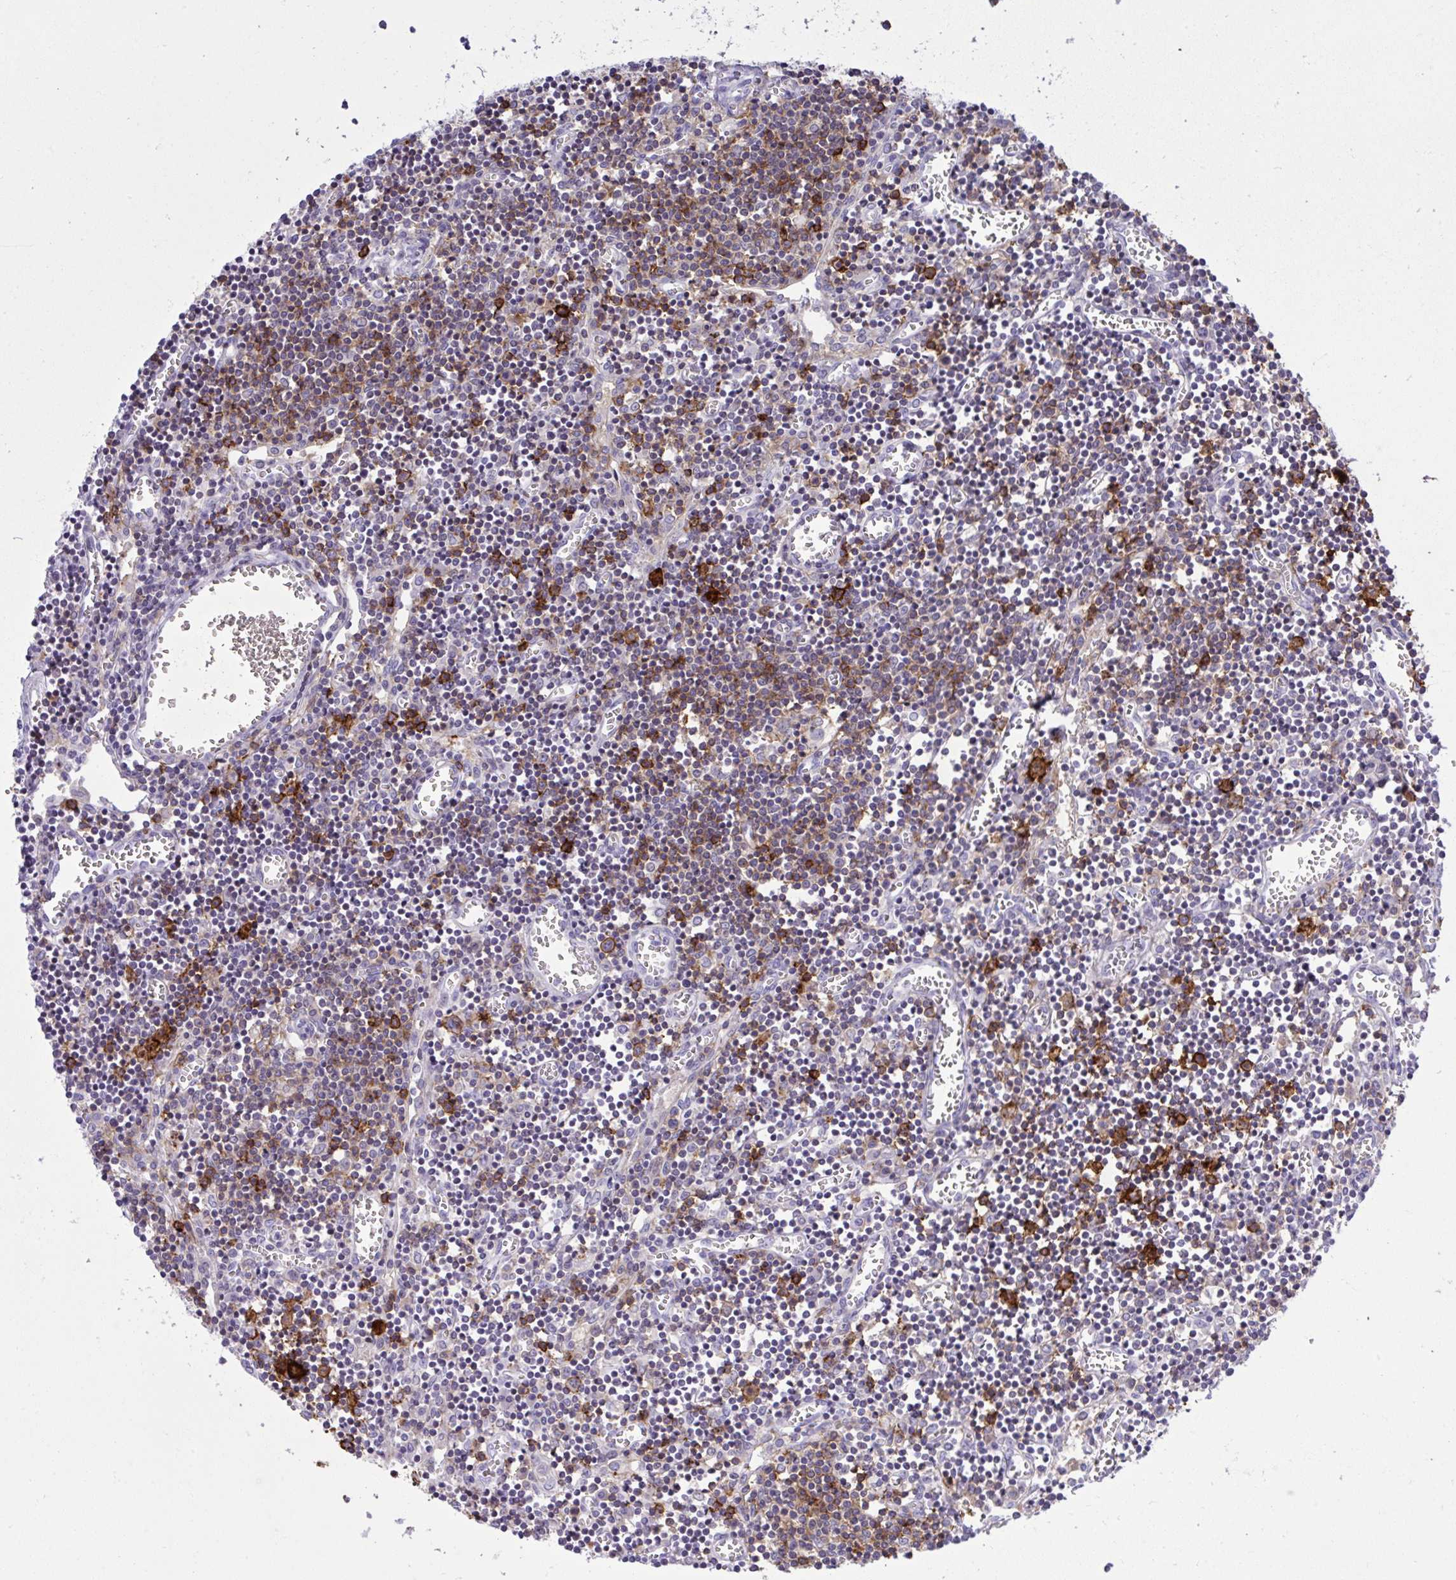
{"staining": {"intensity": "moderate", "quantity": "<25%", "location": "cytoplasmic/membranous"}, "tissue": "lymph node", "cell_type": "Germinal center cells", "image_type": "normal", "snomed": [{"axis": "morphology", "description": "Normal tissue, NOS"}, {"axis": "topography", "description": "Lymph node"}], "caption": "Approximately <25% of germinal center cells in normal human lymph node reveal moderate cytoplasmic/membranous protein expression as visualized by brown immunohistochemical staining.", "gene": "PITPNM3", "patient": {"sex": "male", "age": 66}}